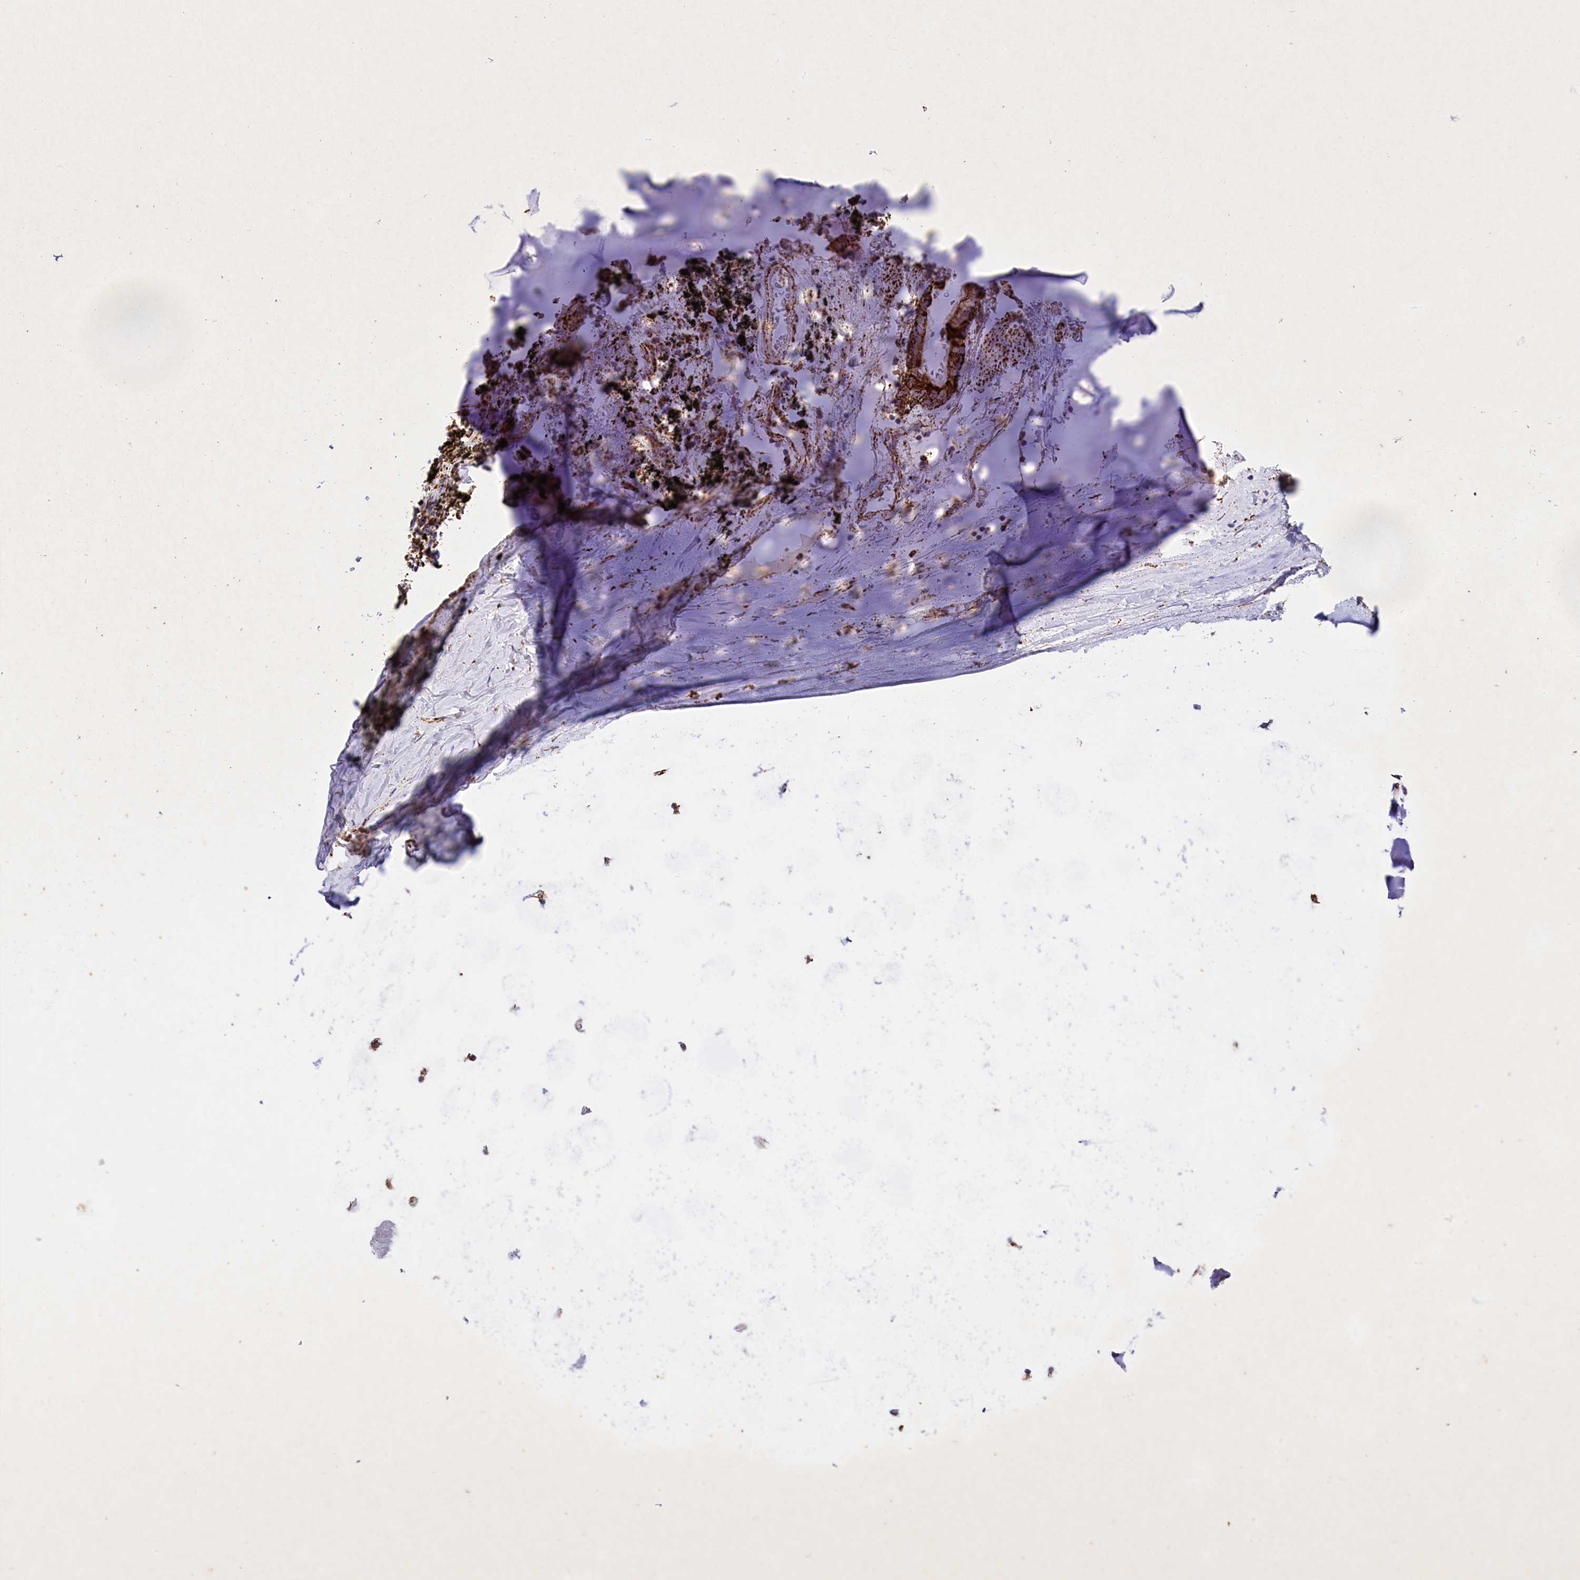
{"staining": {"intensity": "moderate", "quantity": ">75%", "location": "cytoplasmic/membranous"}, "tissue": "adipose tissue", "cell_type": "Adipocytes", "image_type": "normal", "snomed": [{"axis": "morphology", "description": "Normal tissue, NOS"}, {"axis": "topography", "description": "Lymph node"}, {"axis": "topography", "description": "Bronchus"}], "caption": "Moderate cytoplasmic/membranous protein expression is seen in about >75% of adipocytes in adipose tissue. The protein is stained brown, and the nuclei are stained in blue (DAB (3,3'-diaminobenzidine) IHC with brightfield microscopy, high magnification).", "gene": "AKTIP", "patient": {"sex": "male", "age": 63}}